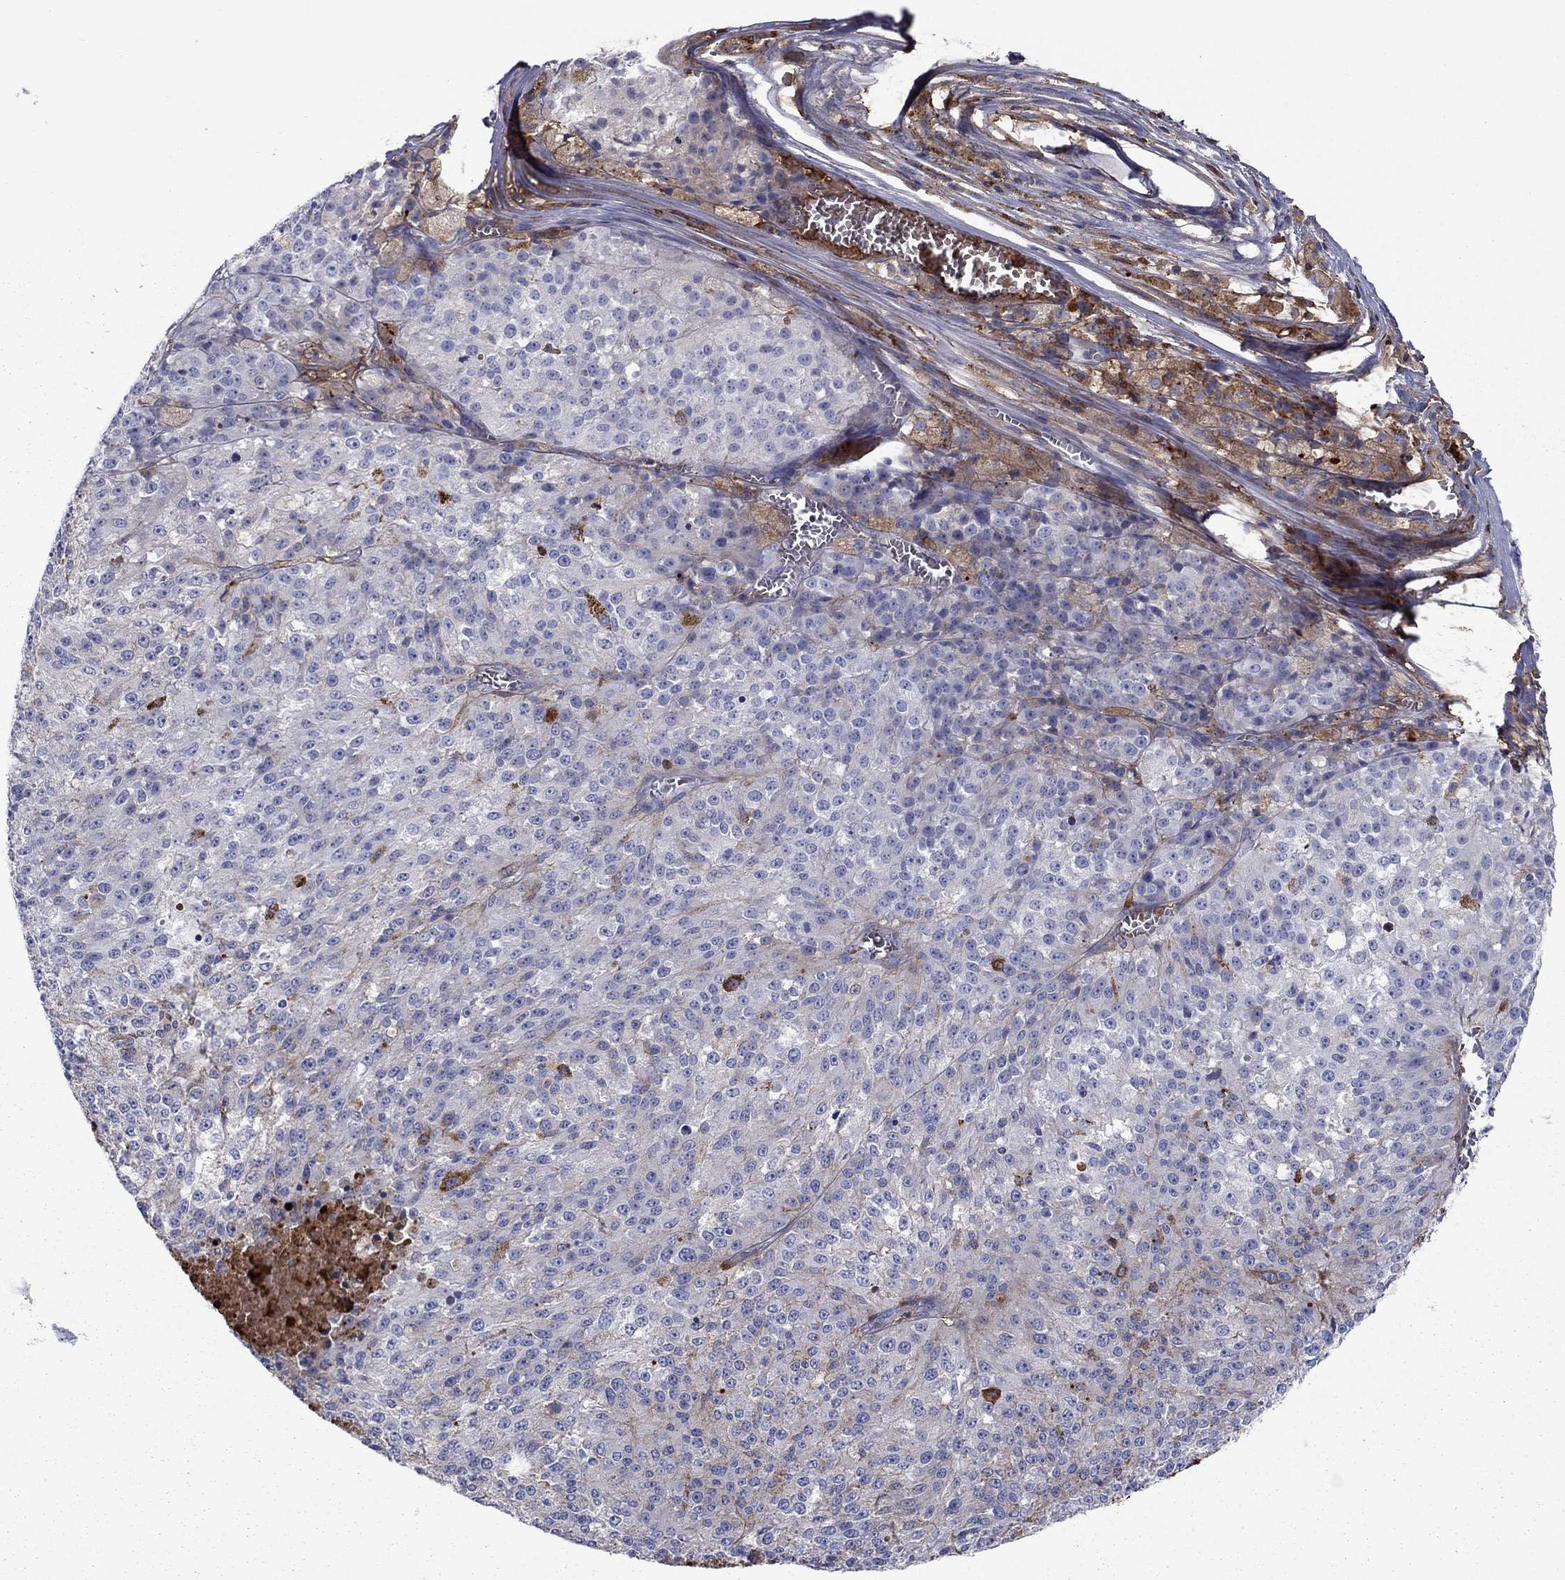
{"staining": {"intensity": "strong", "quantity": "<25%", "location": "cytoplasmic/membranous"}, "tissue": "melanoma", "cell_type": "Tumor cells", "image_type": "cancer", "snomed": [{"axis": "morphology", "description": "Malignant melanoma, Metastatic site"}, {"axis": "topography", "description": "Lymph node"}], "caption": "Immunohistochemistry (IHC) of human malignant melanoma (metastatic site) reveals medium levels of strong cytoplasmic/membranous expression in about <25% of tumor cells. (IHC, brightfield microscopy, high magnification).", "gene": "HPX", "patient": {"sex": "female", "age": 64}}